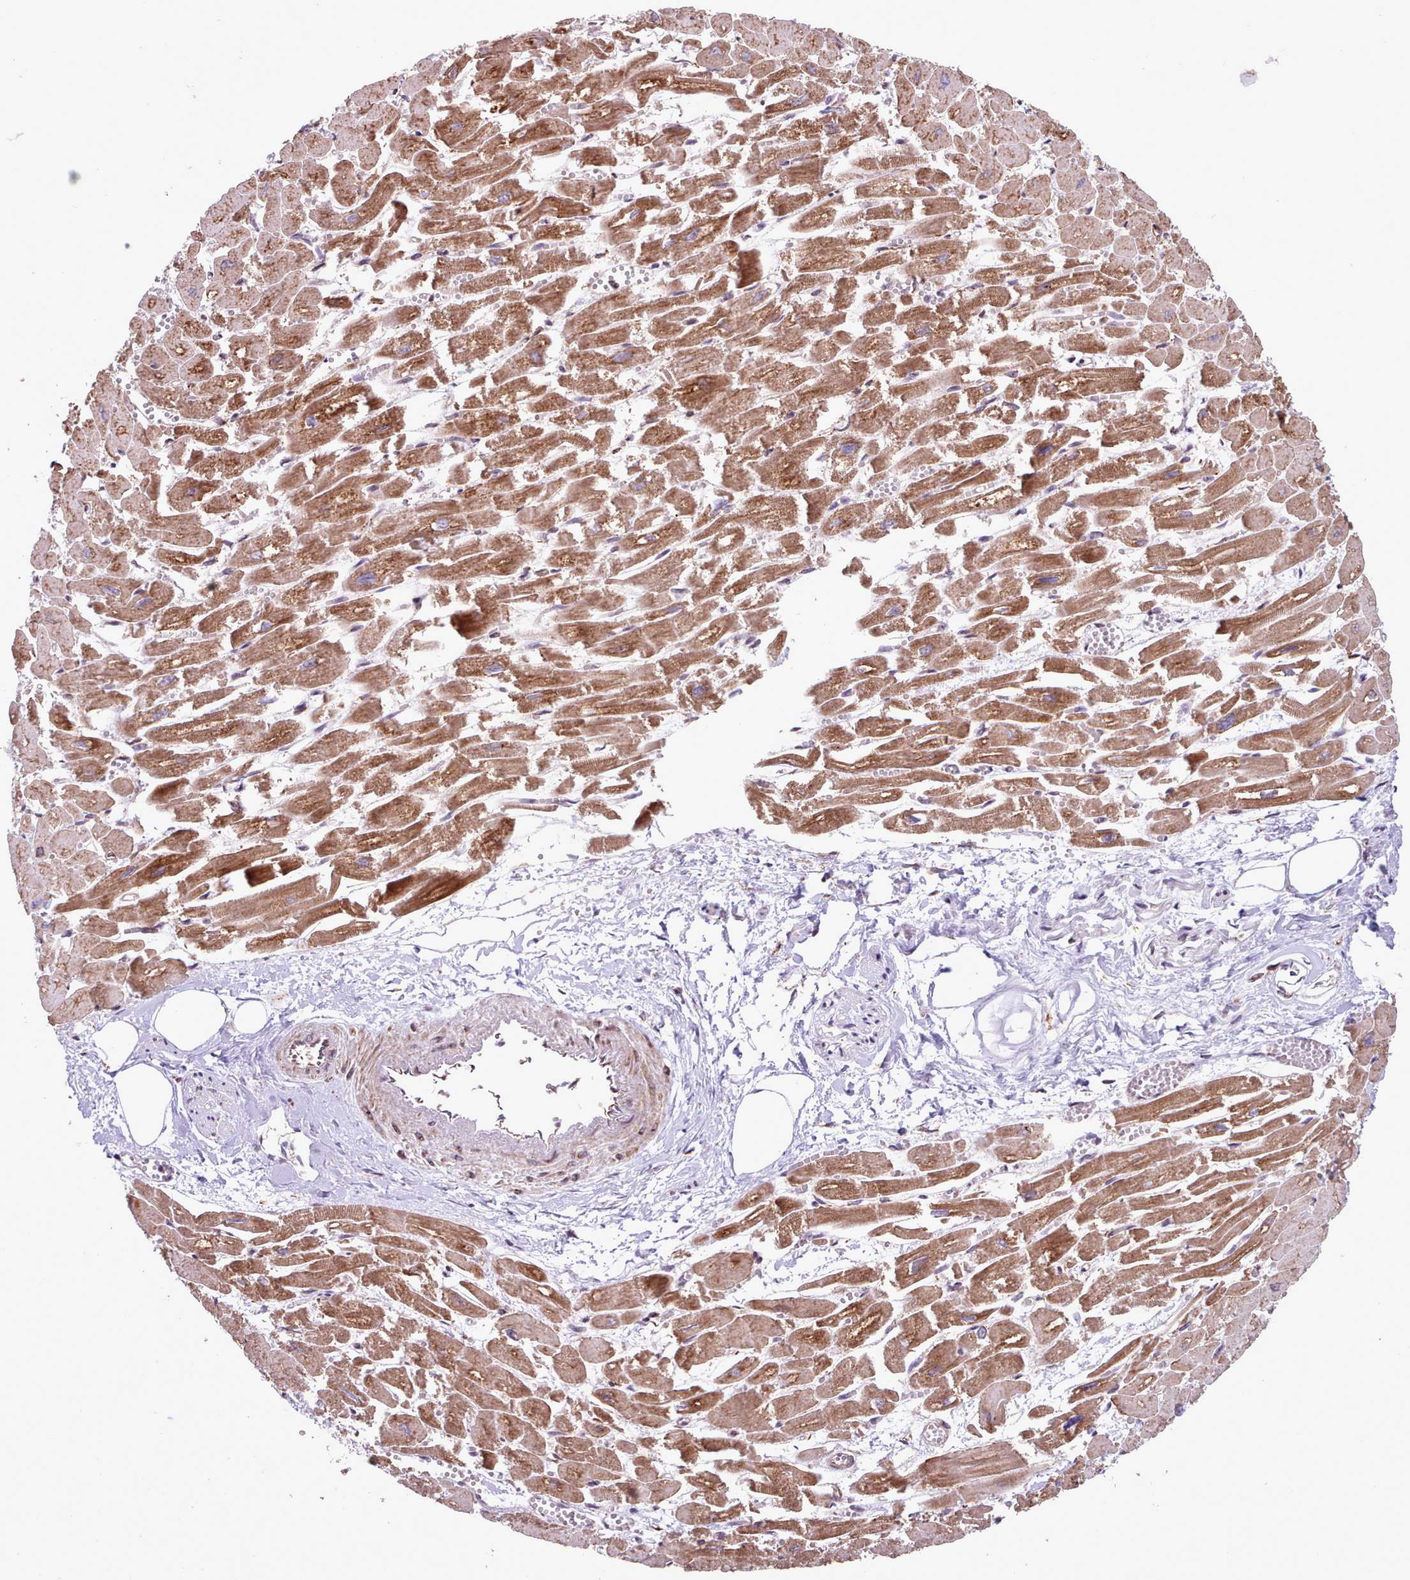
{"staining": {"intensity": "strong", "quantity": ">75%", "location": "cytoplasmic/membranous"}, "tissue": "heart muscle", "cell_type": "Cardiomyocytes", "image_type": "normal", "snomed": [{"axis": "morphology", "description": "Normal tissue, NOS"}, {"axis": "topography", "description": "Heart"}], "caption": "A brown stain highlights strong cytoplasmic/membranous positivity of a protein in cardiomyocytes of normal heart muscle. The protein of interest is shown in brown color, while the nuclei are stained blue.", "gene": "TTLL3", "patient": {"sex": "male", "age": 54}}